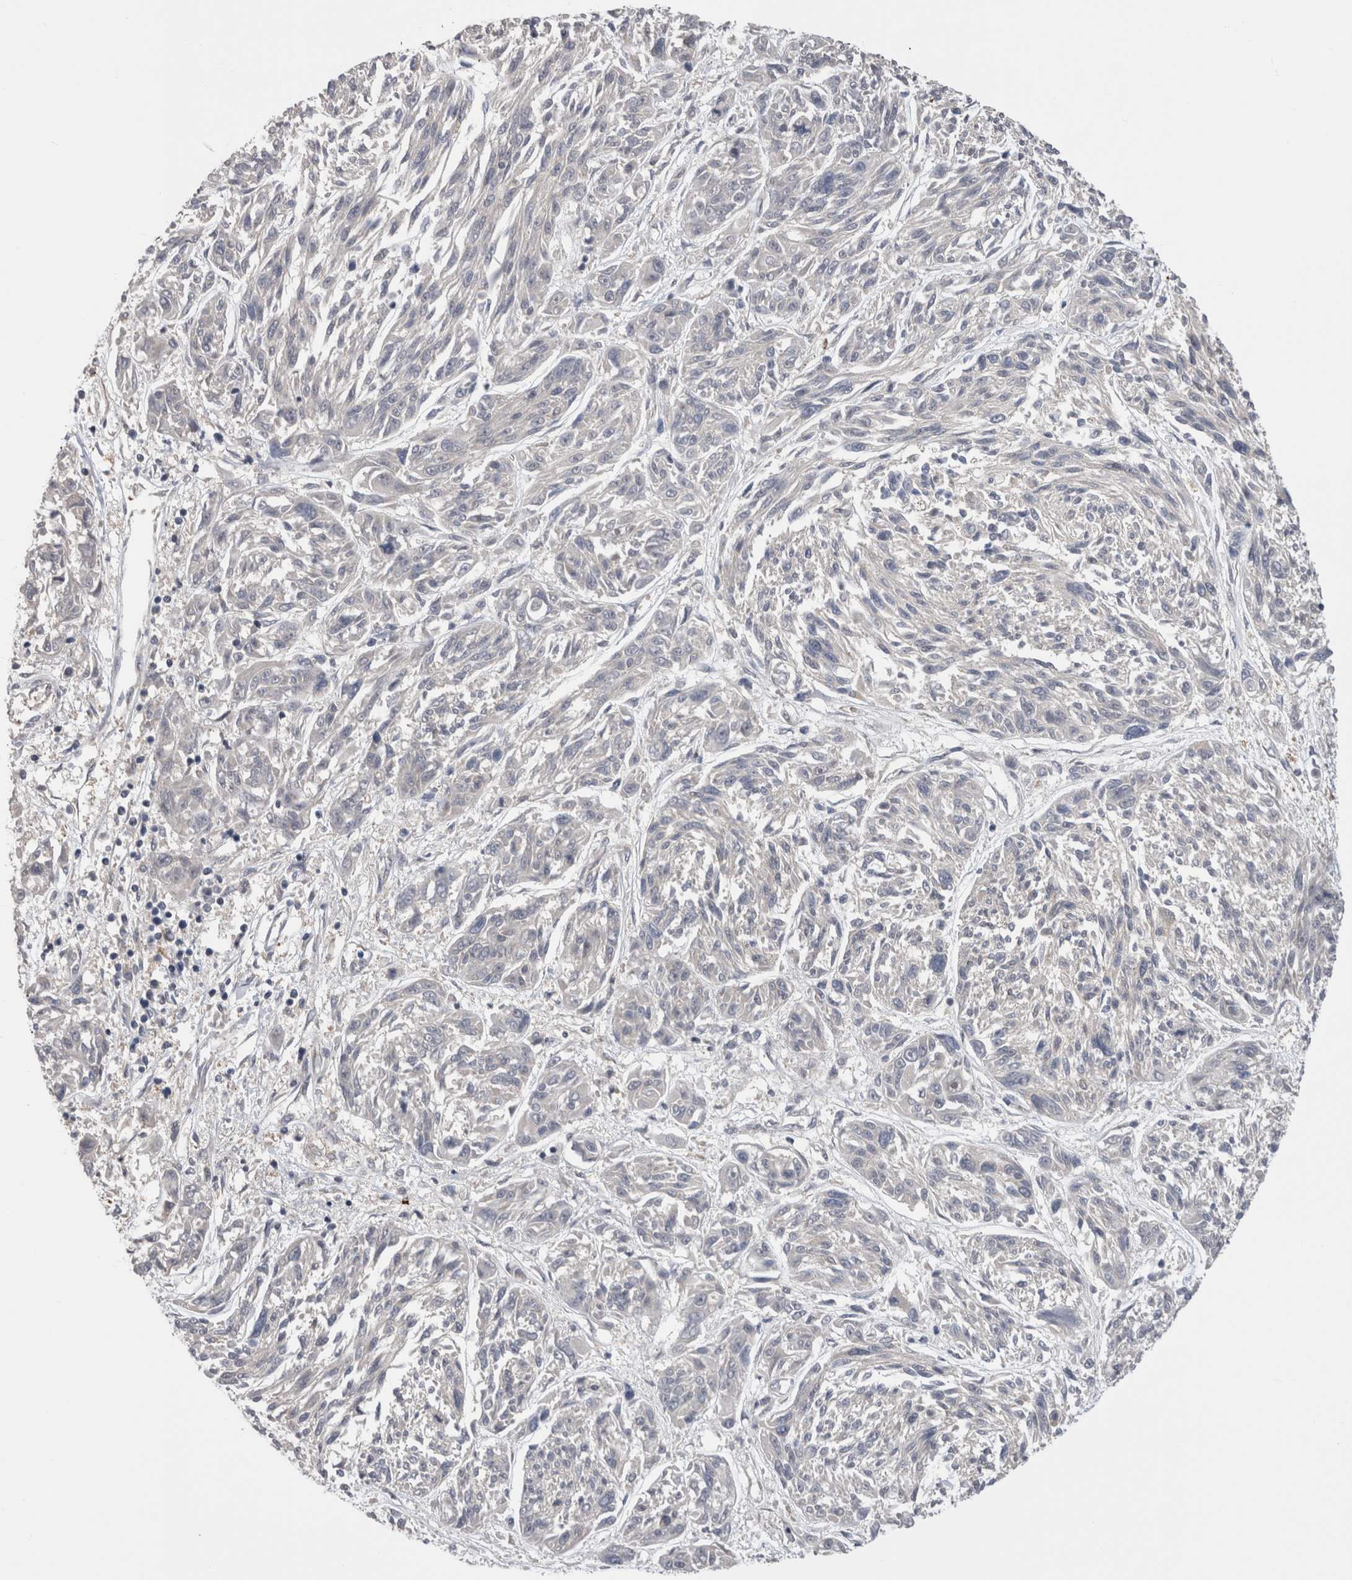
{"staining": {"intensity": "negative", "quantity": "none", "location": "none"}, "tissue": "melanoma", "cell_type": "Tumor cells", "image_type": "cancer", "snomed": [{"axis": "morphology", "description": "Malignant melanoma, NOS"}, {"axis": "topography", "description": "Skin"}], "caption": "Melanoma stained for a protein using immunohistochemistry displays no expression tumor cells.", "gene": "DCTN6", "patient": {"sex": "male", "age": 53}}